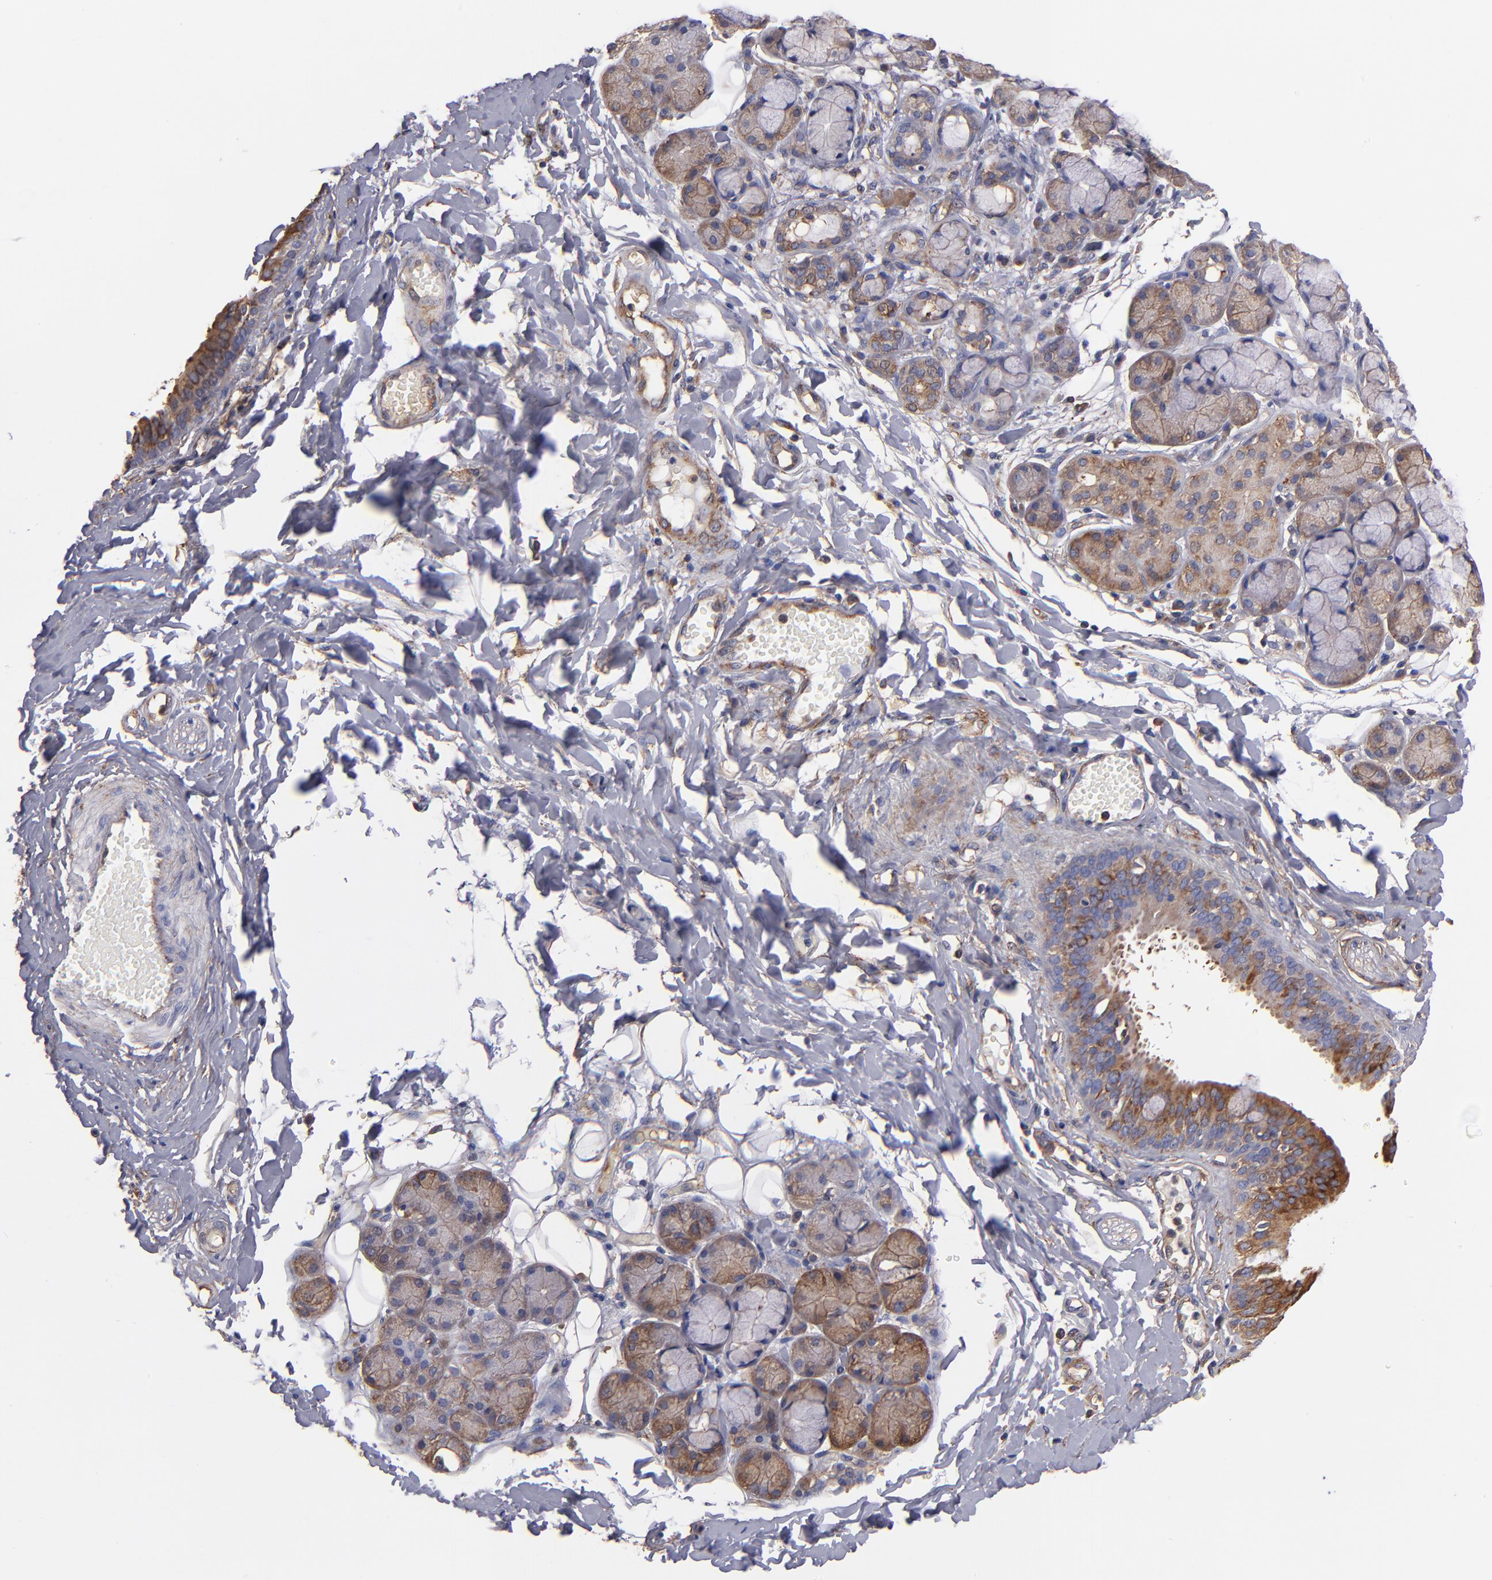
{"staining": {"intensity": "moderate", "quantity": "<25%", "location": "cytoplasmic/membranous"}, "tissue": "salivary gland", "cell_type": "Glandular cells", "image_type": "normal", "snomed": [{"axis": "morphology", "description": "Normal tissue, NOS"}, {"axis": "topography", "description": "Skeletal muscle"}, {"axis": "topography", "description": "Oral tissue"}, {"axis": "topography", "description": "Salivary gland"}, {"axis": "topography", "description": "Peripheral nerve tissue"}], "caption": "Immunohistochemical staining of normal salivary gland shows <25% levels of moderate cytoplasmic/membranous protein staining in approximately <25% of glandular cells.", "gene": "MVP", "patient": {"sex": "male", "age": 54}}